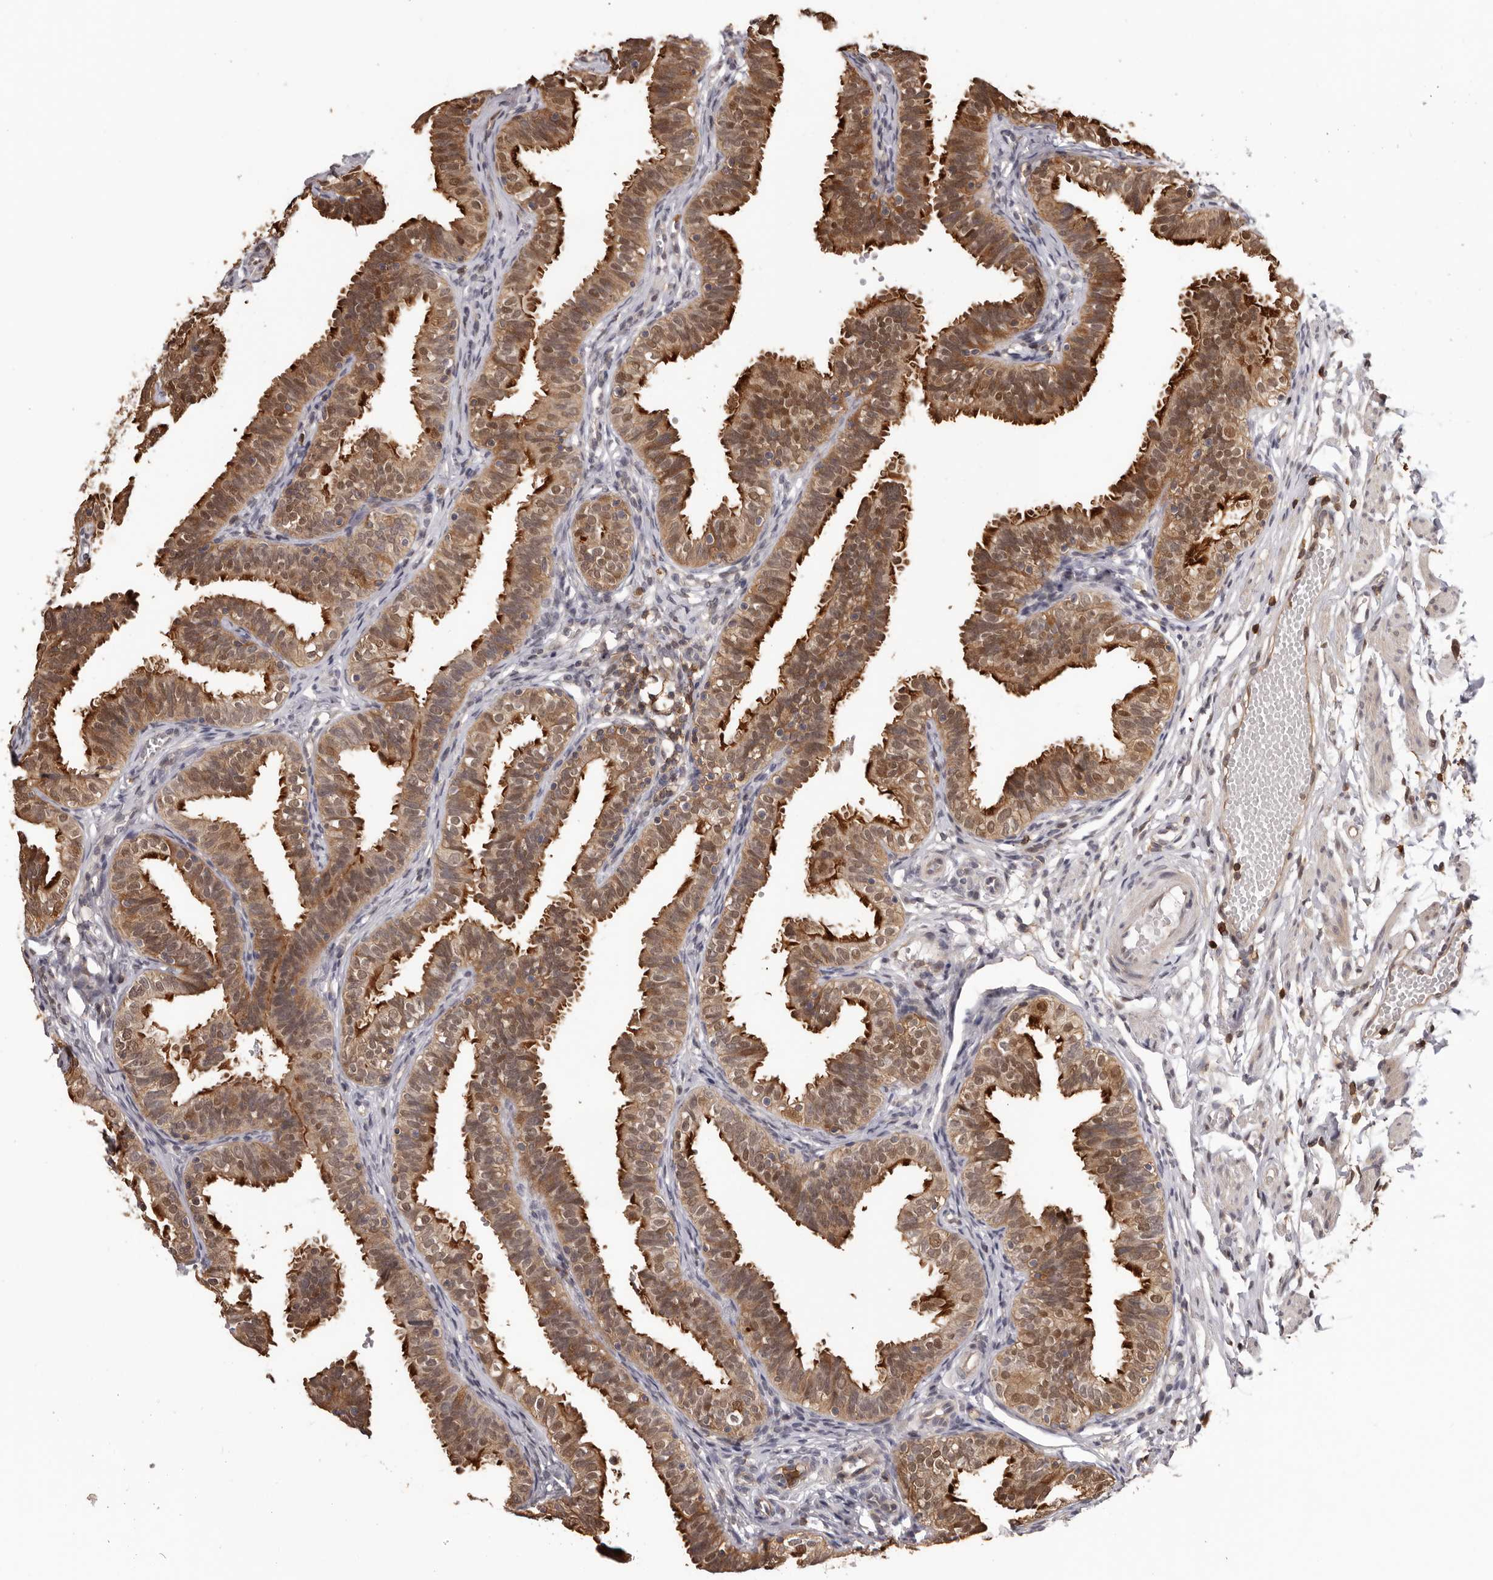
{"staining": {"intensity": "moderate", "quantity": ">75%", "location": "cytoplasmic/membranous"}, "tissue": "fallopian tube", "cell_type": "Glandular cells", "image_type": "normal", "snomed": [{"axis": "morphology", "description": "Normal tissue, NOS"}, {"axis": "topography", "description": "Fallopian tube"}], "caption": "The image reveals a brown stain indicating the presence of a protein in the cytoplasmic/membranous of glandular cells in fallopian tube. (DAB = brown stain, brightfield microscopy at high magnification).", "gene": "PRR12", "patient": {"sex": "female", "age": 35}}